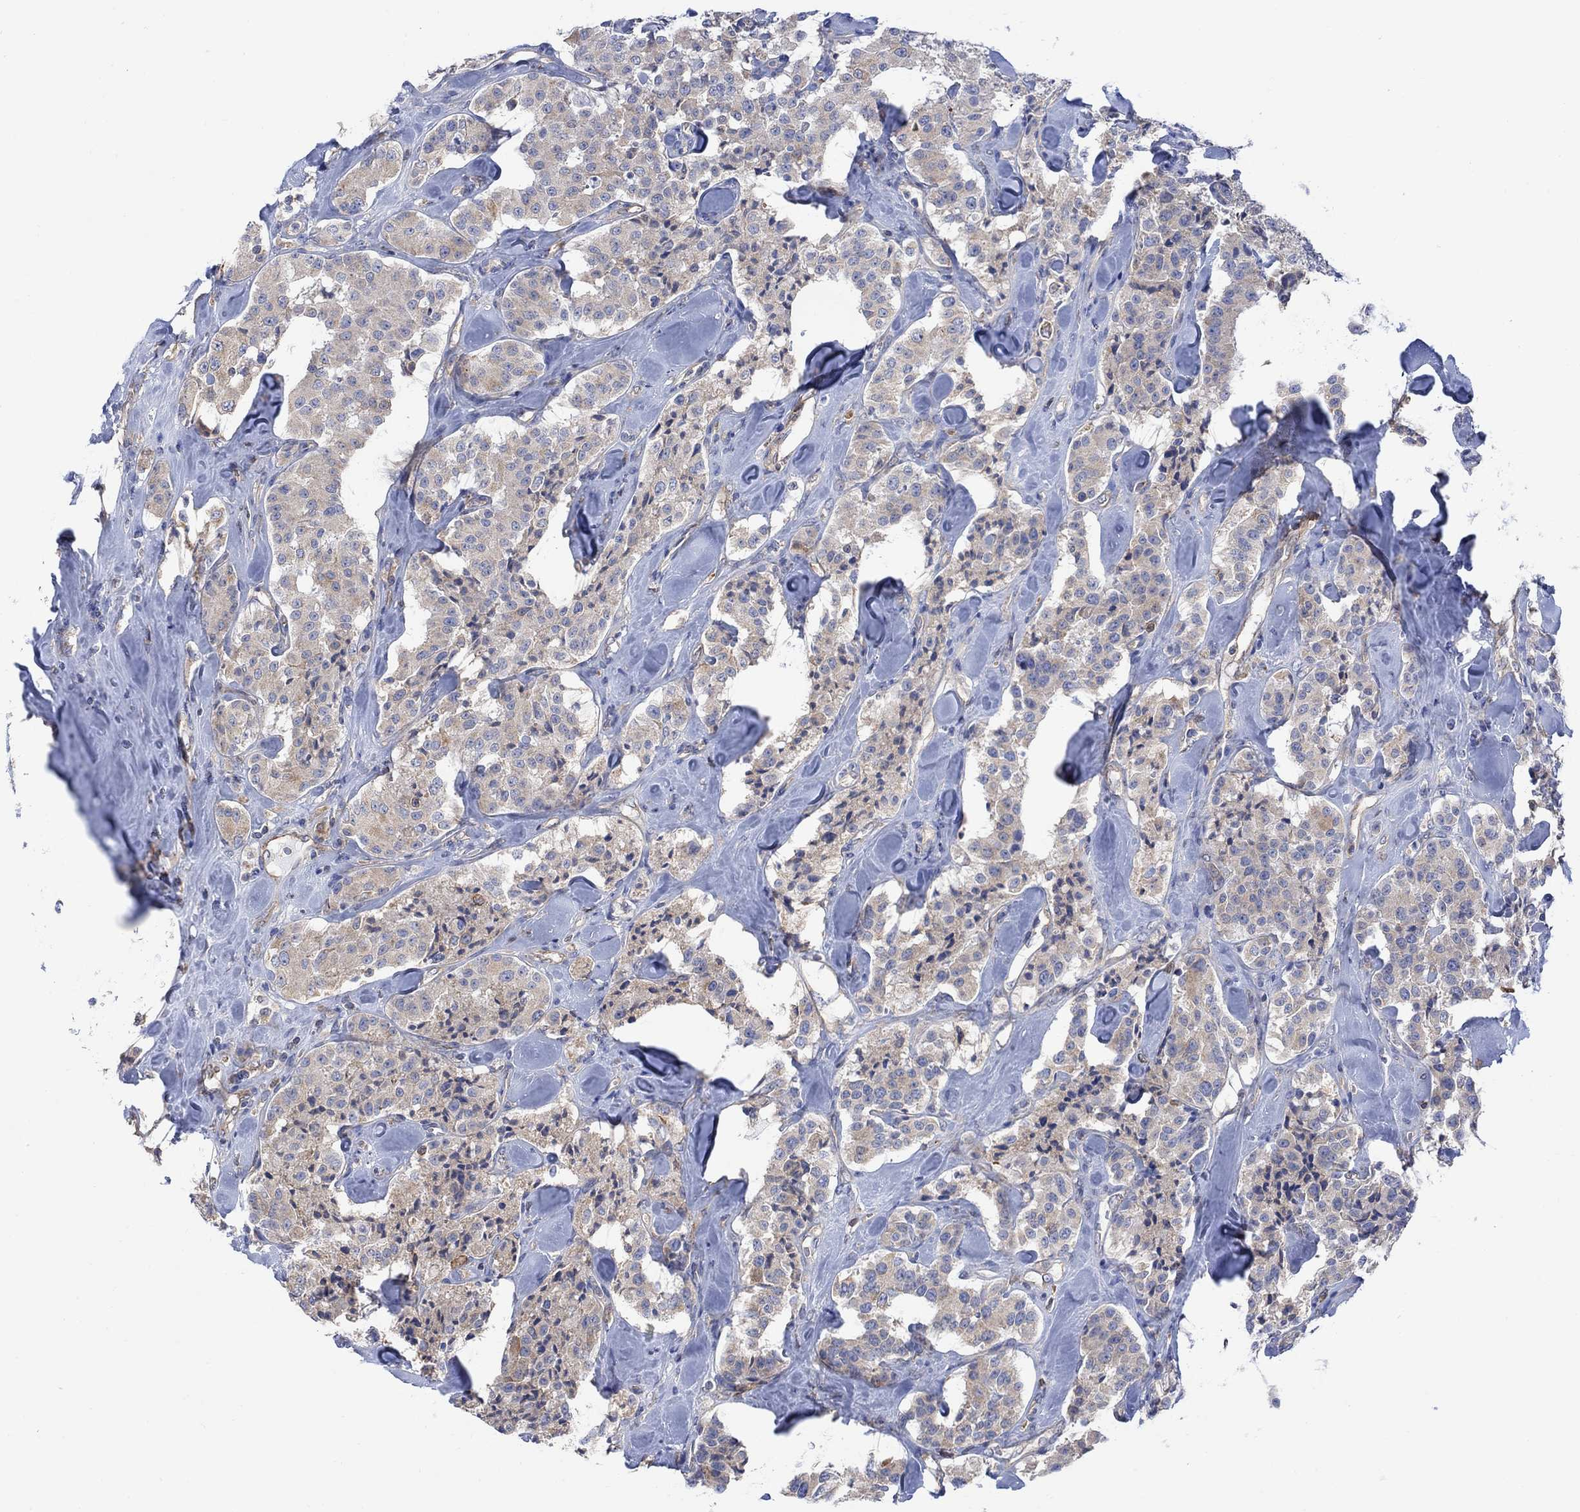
{"staining": {"intensity": "weak", "quantity": "25%-75%", "location": "cytoplasmic/membranous"}, "tissue": "carcinoid", "cell_type": "Tumor cells", "image_type": "cancer", "snomed": [{"axis": "morphology", "description": "Carcinoid, malignant, NOS"}, {"axis": "topography", "description": "Pancreas"}], "caption": "Protein expression by IHC displays weak cytoplasmic/membranous expression in approximately 25%-75% of tumor cells in carcinoid.", "gene": "GBP5", "patient": {"sex": "male", "age": 41}}